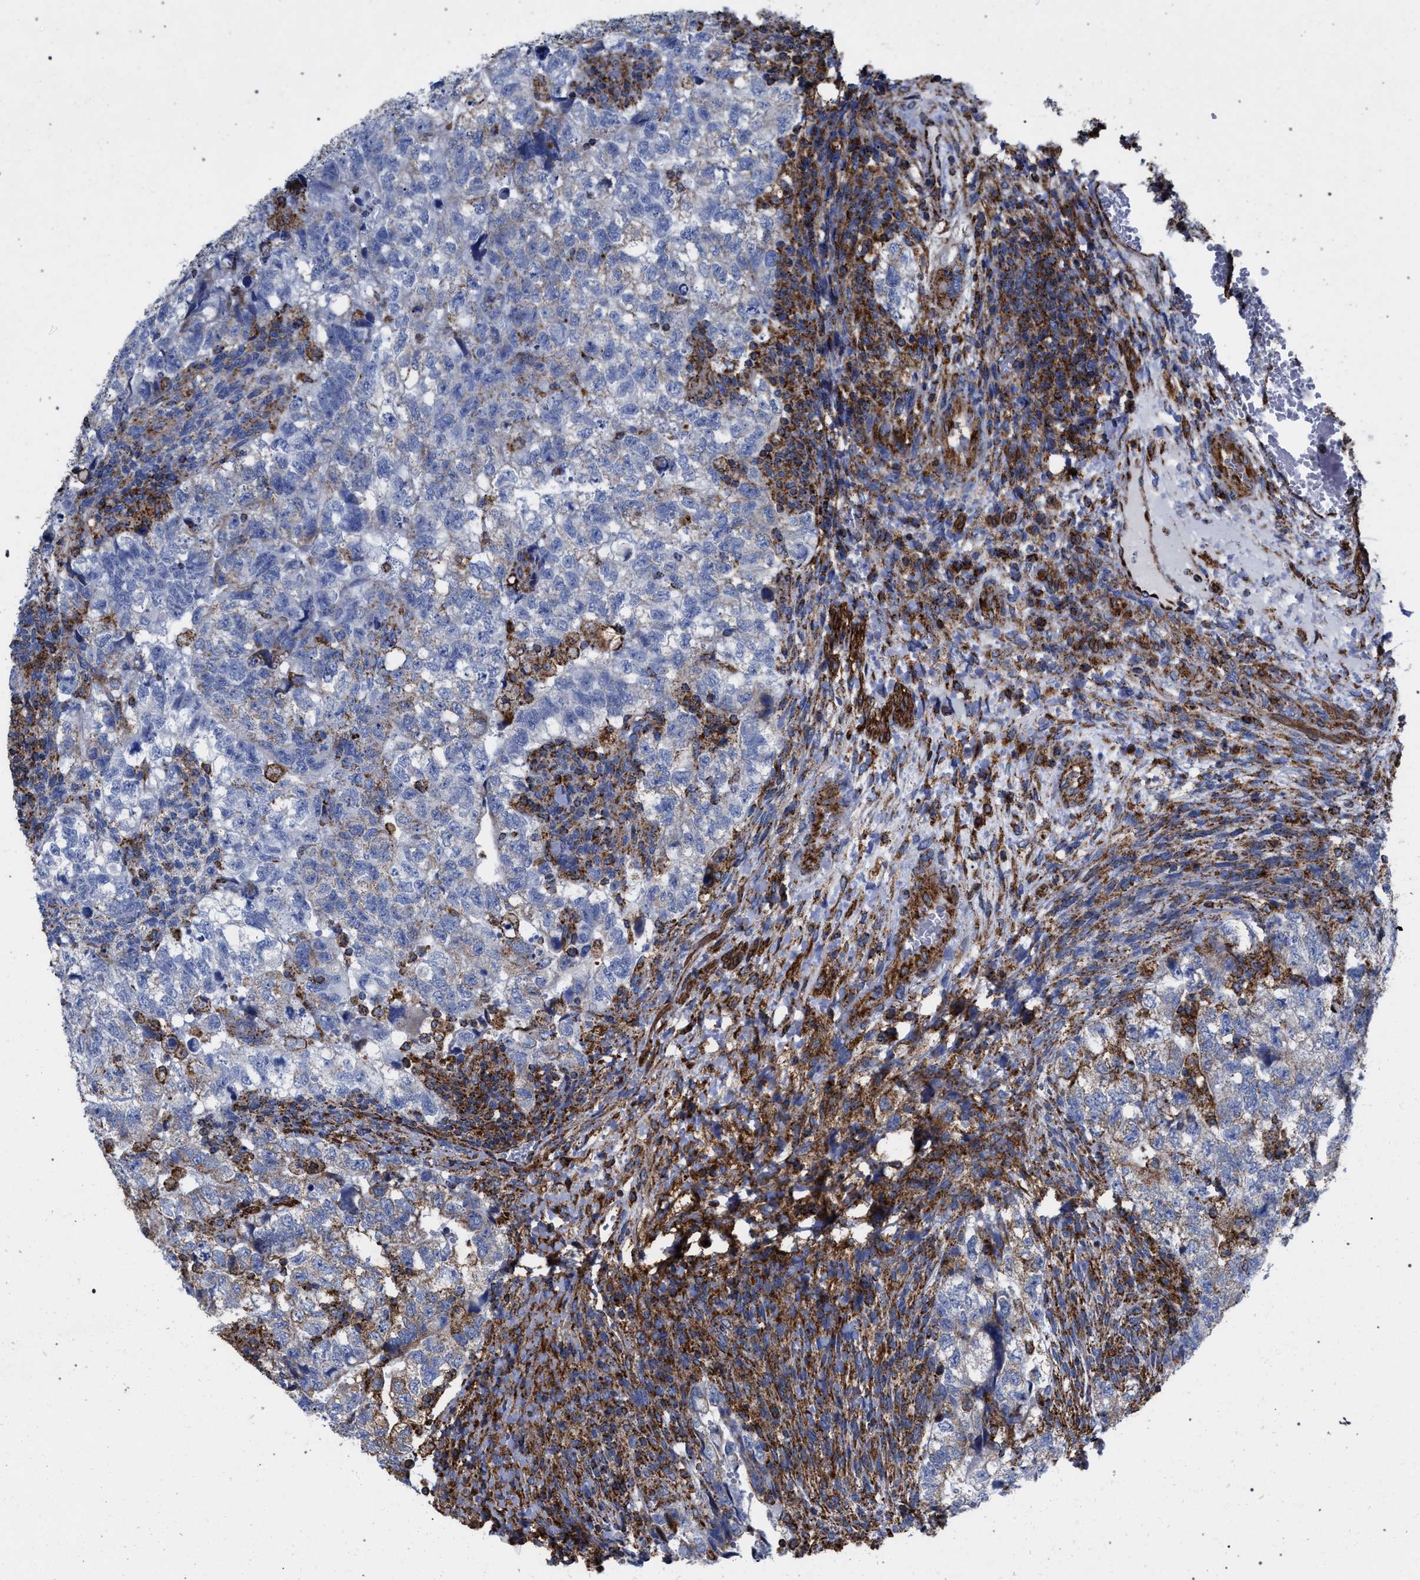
{"staining": {"intensity": "negative", "quantity": "none", "location": "none"}, "tissue": "testis cancer", "cell_type": "Tumor cells", "image_type": "cancer", "snomed": [{"axis": "morphology", "description": "Carcinoma, Embryonal, NOS"}, {"axis": "topography", "description": "Testis"}], "caption": "An immunohistochemistry image of testis embryonal carcinoma is shown. There is no staining in tumor cells of testis embryonal carcinoma.", "gene": "ACADS", "patient": {"sex": "male", "age": 36}}